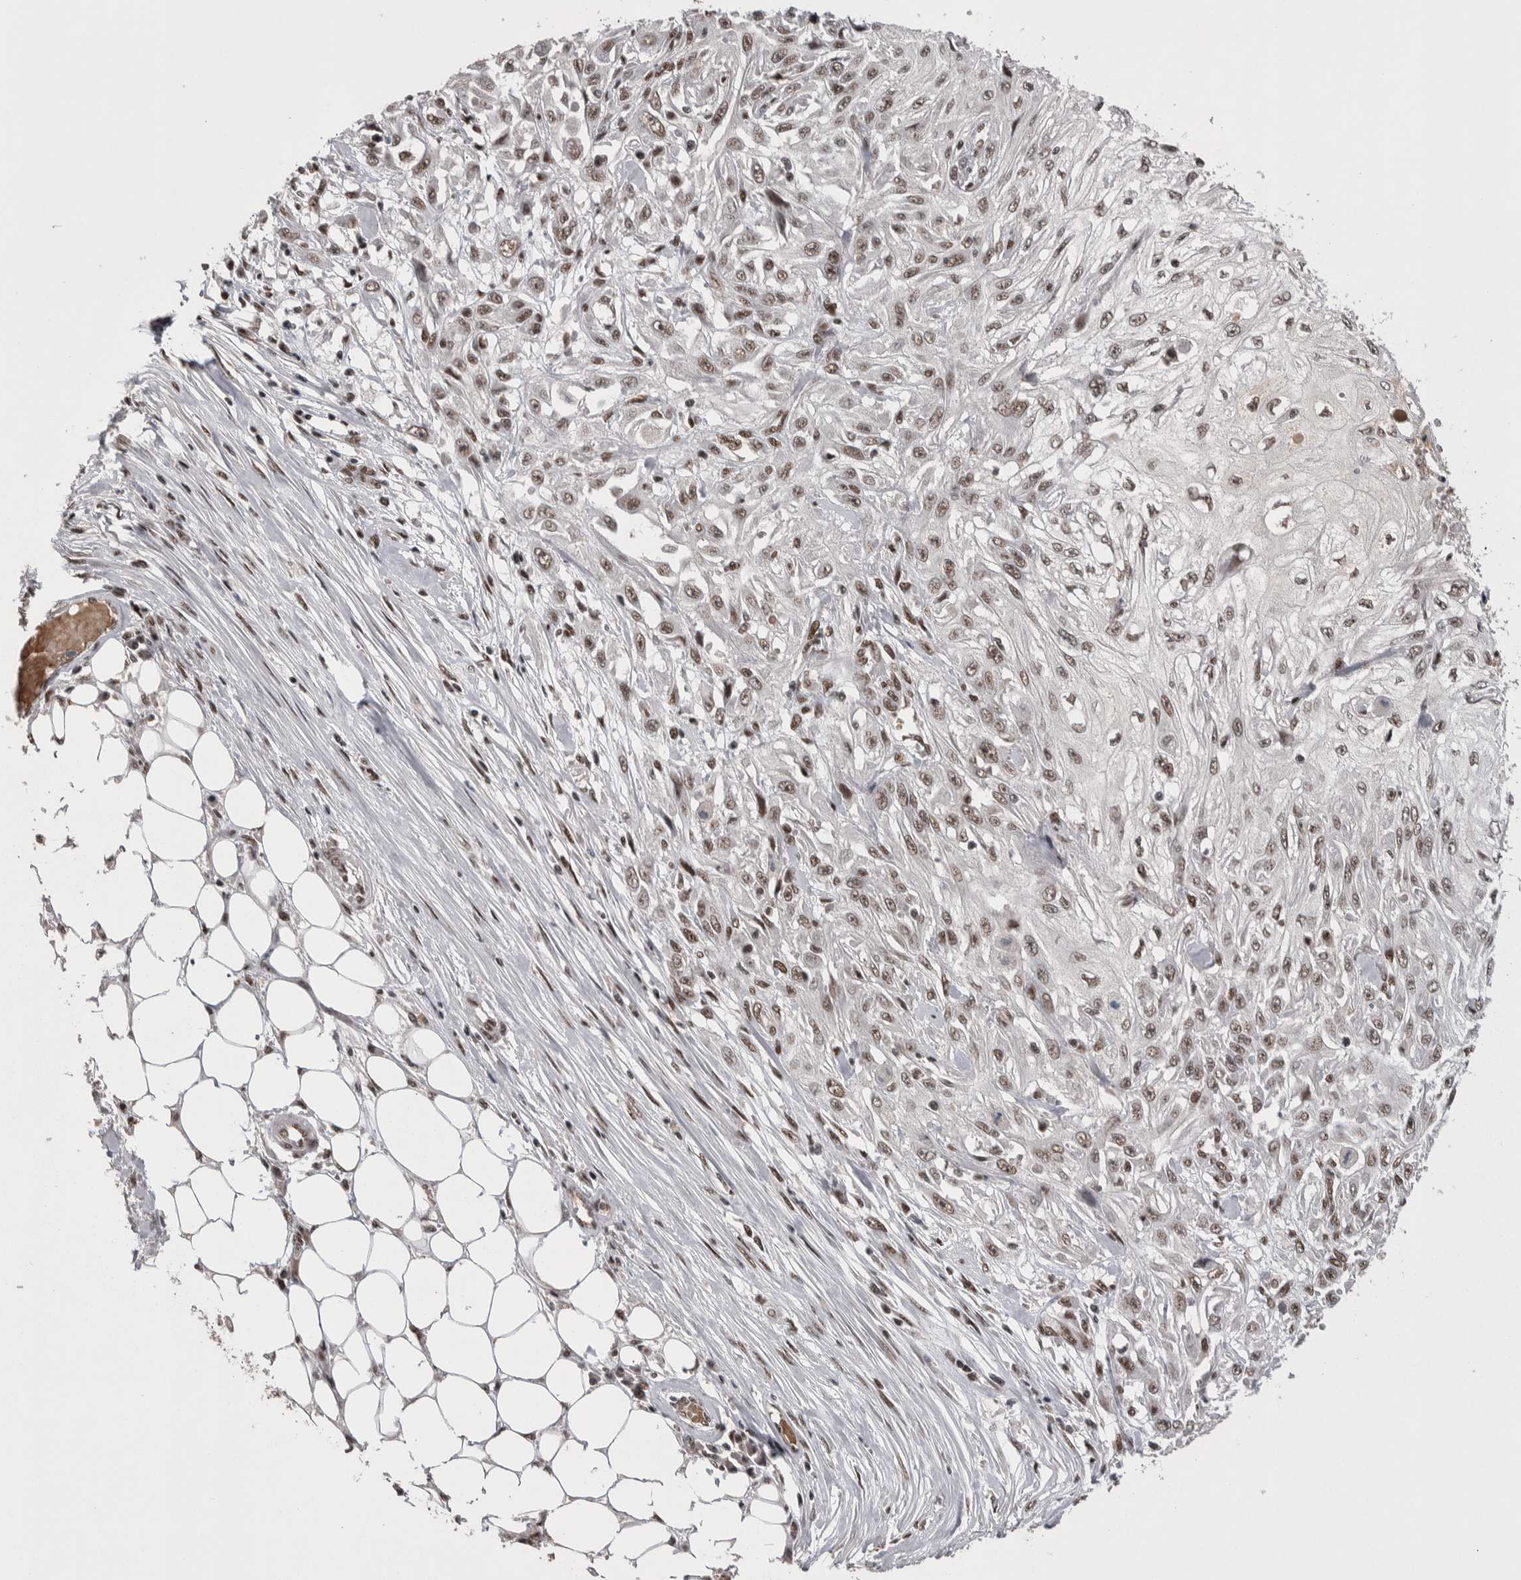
{"staining": {"intensity": "moderate", "quantity": ">75%", "location": "nuclear"}, "tissue": "skin cancer", "cell_type": "Tumor cells", "image_type": "cancer", "snomed": [{"axis": "morphology", "description": "Squamous cell carcinoma, NOS"}, {"axis": "morphology", "description": "Squamous cell carcinoma, metastatic, NOS"}, {"axis": "topography", "description": "Skin"}, {"axis": "topography", "description": "Lymph node"}], "caption": "A micrograph showing moderate nuclear expression in about >75% of tumor cells in skin cancer (squamous cell carcinoma), as visualized by brown immunohistochemical staining.", "gene": "DMTF1", "patient": {"sex": "male", "age": 75}}